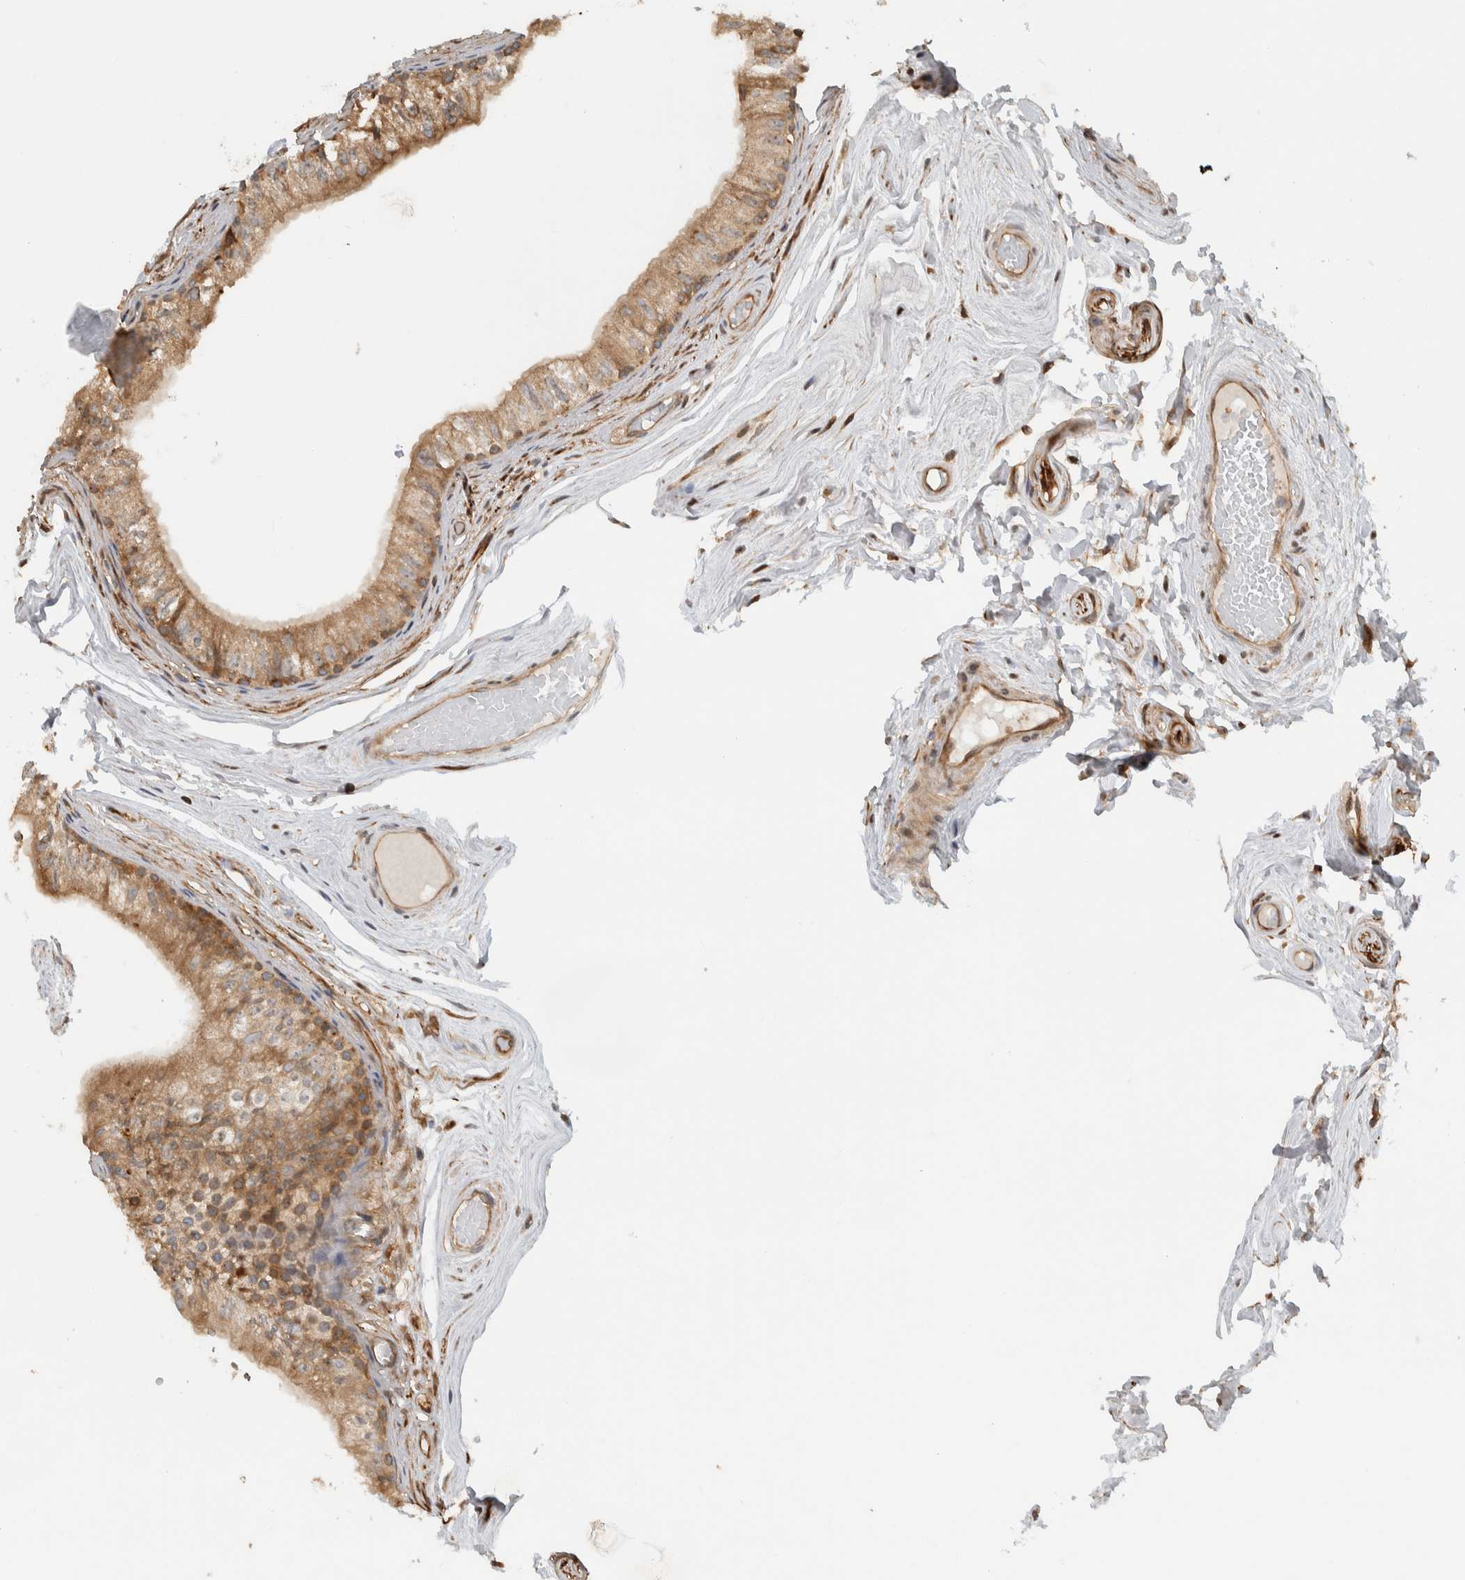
{"staining": {"intensity": "moderate", "quantity": ">75%", "location": "cytoplasmic/membranous"}, "tissue": "epididymis", "cell_type": "Glandular cells", "image_type": "normal", "snomed": [{"axis": "morphology", "description": "Normal tissue, NOS"}, {"axis": "topography", "description": "Epididymis"}], "caption": "Protein expression analysis of unremarkable human epididymis reveals moderate cytoplasmic/membranous staining in about >75% of glandular cells.", "gene": "CNTROB", "patient": {"sex": "male", "age": 79}}